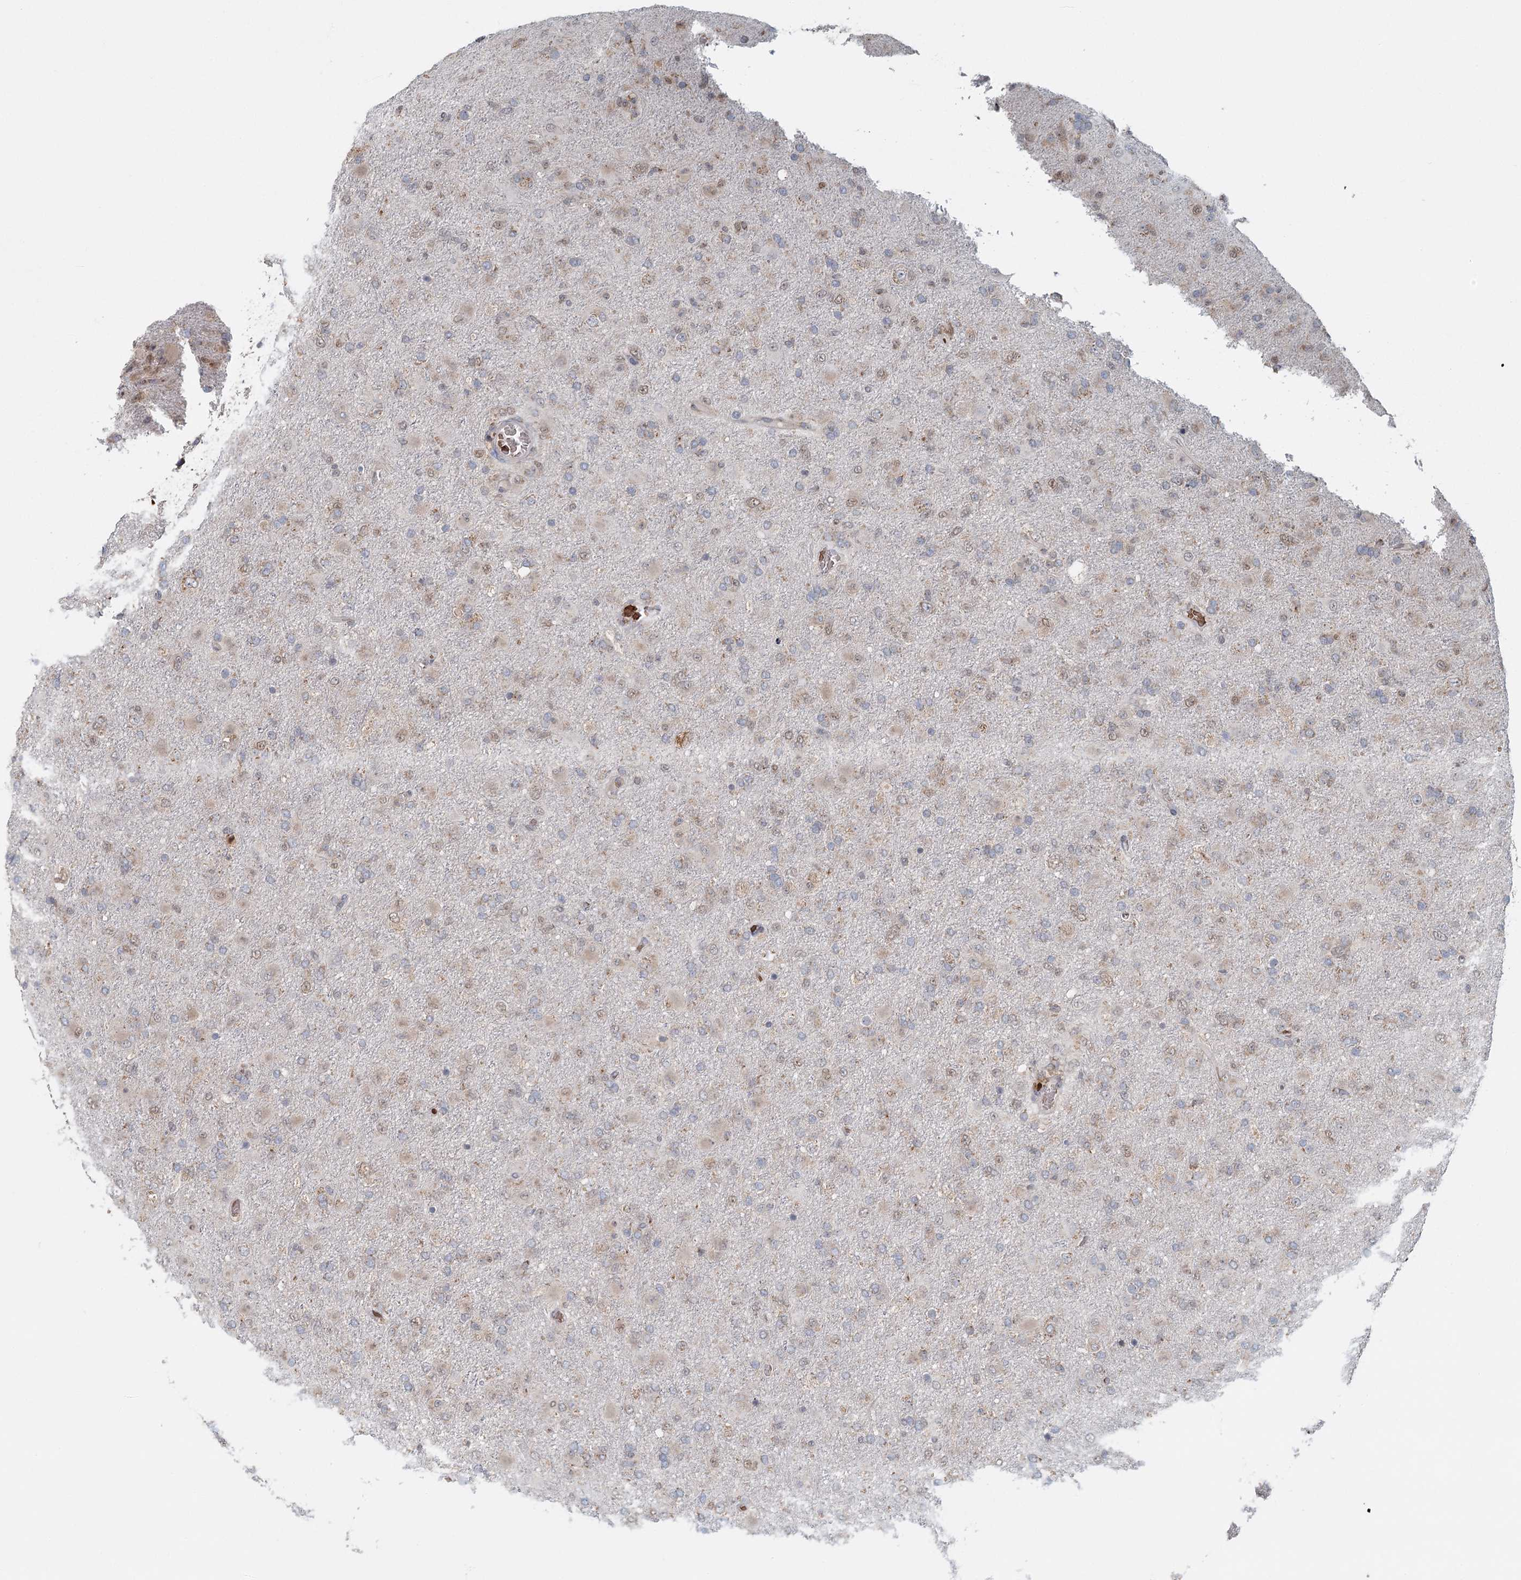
{"staining": {"intensity": "weak", "quantity": "25%-75%", "location": "cytoplasmic/membranous"}, "tissue": "glioma", "cell_type": "Tumor cells", "image_type": "cancer", "snomed": [{"axis": "morphology", "description": "Glioma, malignant, Low grade"}, {"axis": "topography", "description": "Brain"}], "caption": "A brown stain labels weak cytoplasmic/membranous positivity of a protein in human glioma tumor cells. (DAB IHC, brown staining for protein, blue staining for nuclei).", "gene": "ADK", "patient": {"sex": "male", "age": 65}}